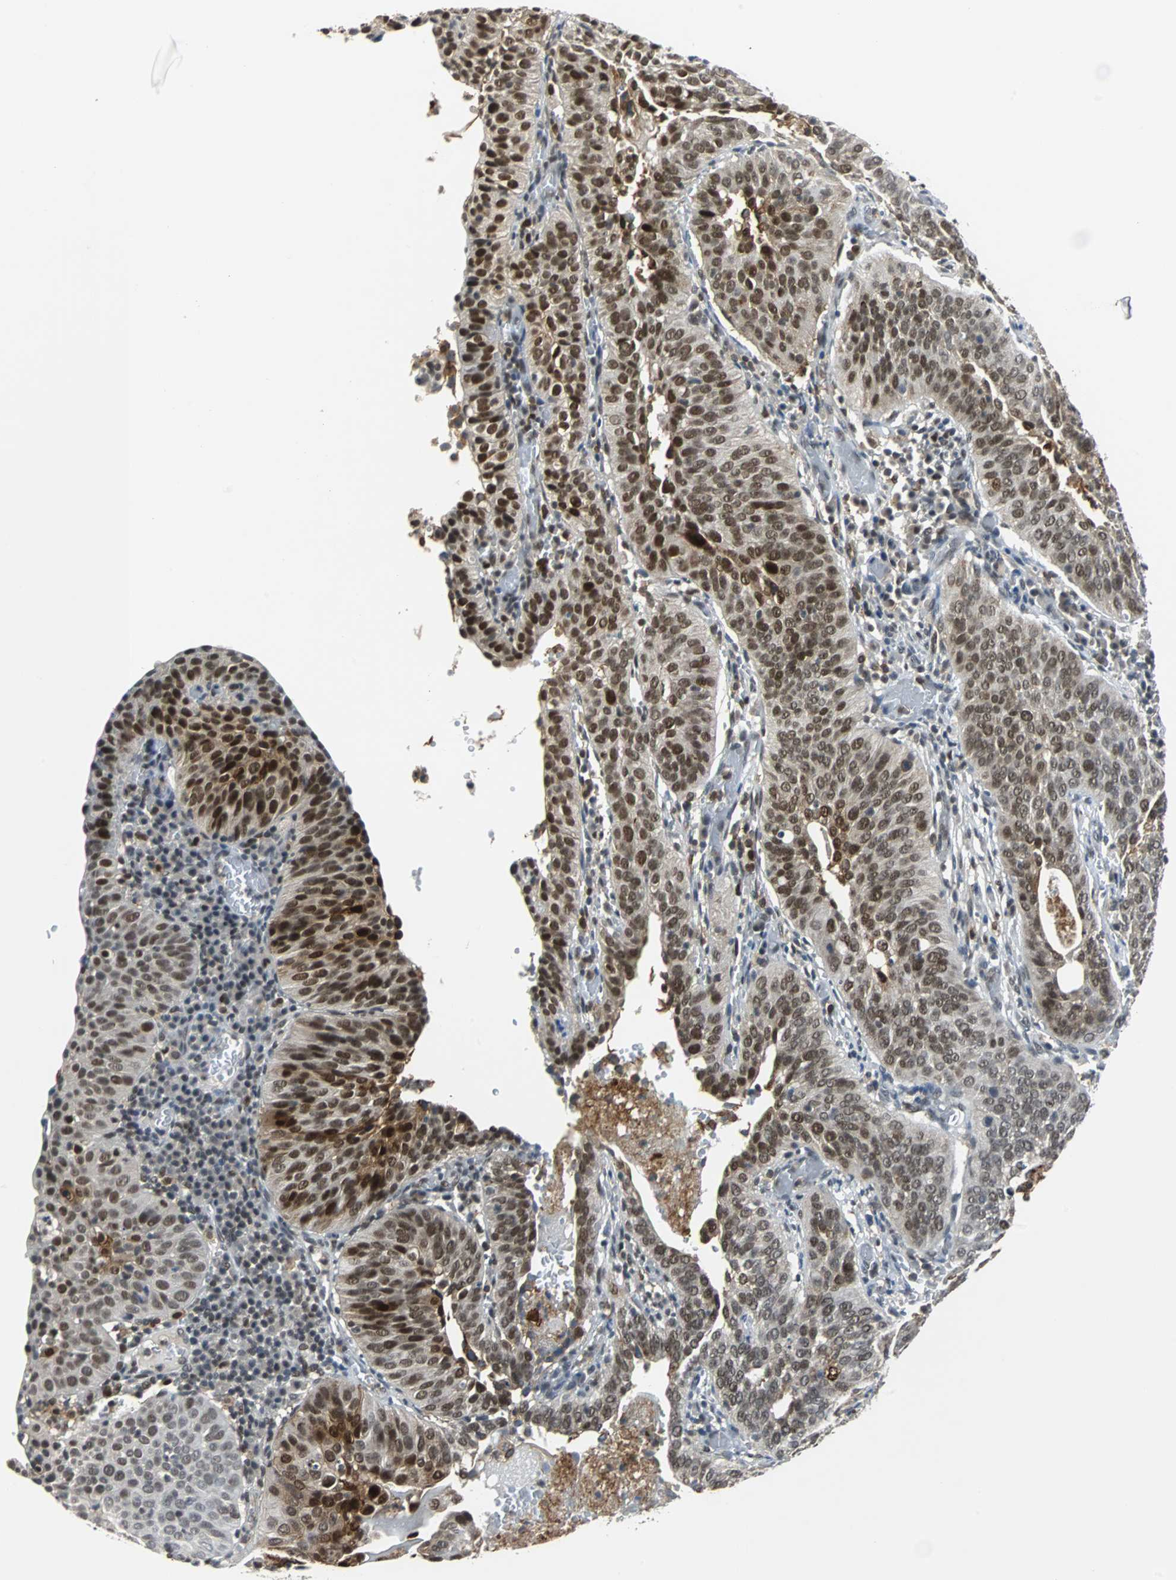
{"staining": {"intensity": "strong", "quantity": ">75%", "location": "cytoplasmic/membranous,nuclear"}, "tissue": "cervical cancer", "cell_type": "Tumor cells", "image_type": "cancer", "snomed": [{"axis": "morphology", "description": "Squamous cell carcinoma, NOS"}, {"axis": "topography", "description": "Cervix"}], "caption": "This is an image of immunohistochemistry (IHC) staining of squamous cell carcinoma (cervical), which shows strong positivity in the cytoplasmic/membranous and nuclear of tumor cells.", "gene": "SIRT1", "patient": {"sex": "female", "age": 39}}